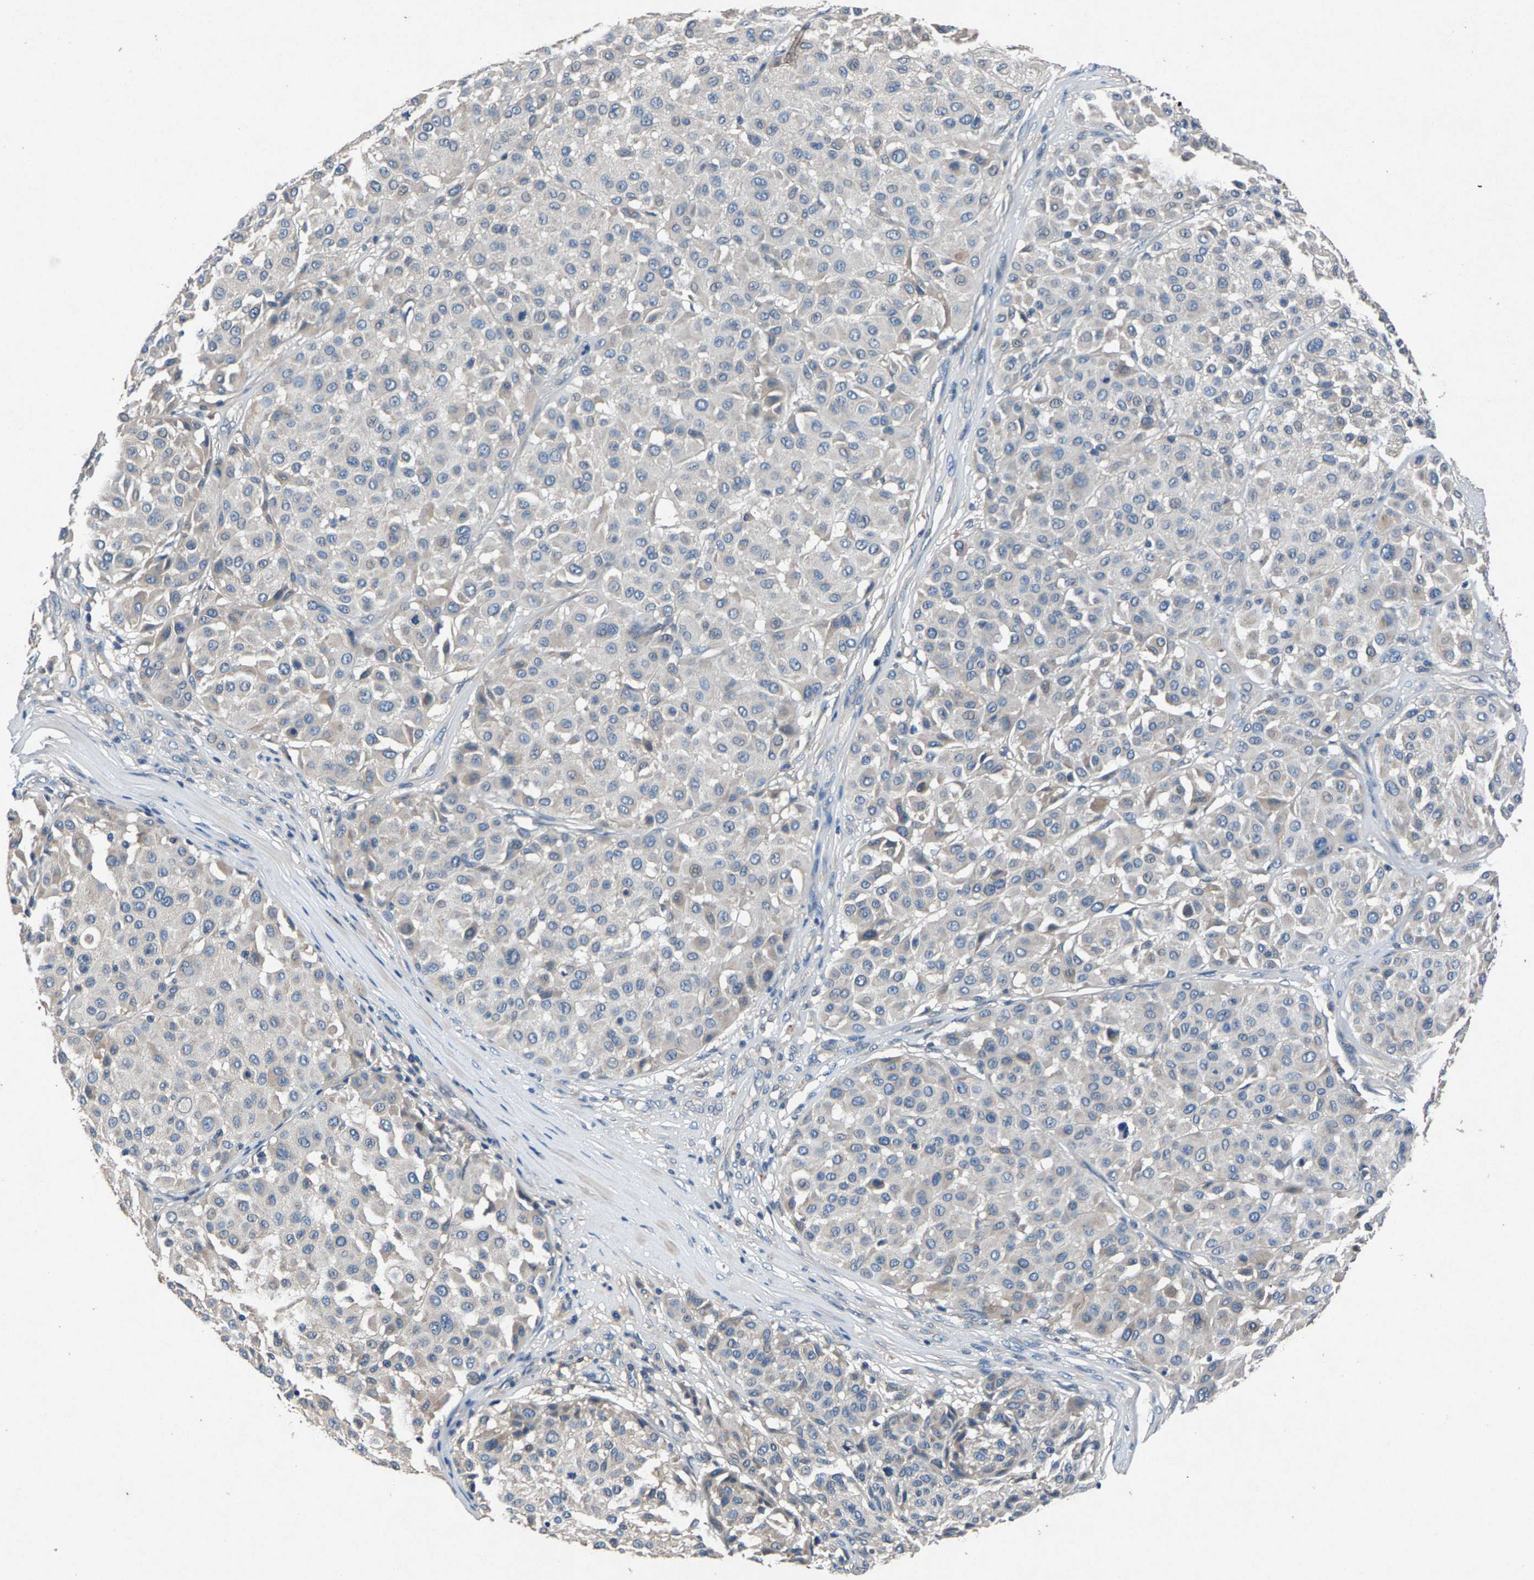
{"staining": {"intensity": "negative", "quantity": "none", "location": "none"}, "tissue": "melanoma", "cell_type": "Tumor cells", "image_type": "cancer", "snomed": [{"axis": "morphology", "description": "Malignant melanoma, Metastatic site"}, {"axis": "topography", "description": "Soft tissue"}], "caption": "High magnification brightfield microscopy of malignant melanoma (metastatic site) stained with DAB (3,3'-diaminobenzidine) (brown) and counterstained with hematoxylin (blue): tumor cells show no significant staining.", "gene": "PRXL2C", "patient": {"sex": "male", "age": 41}}